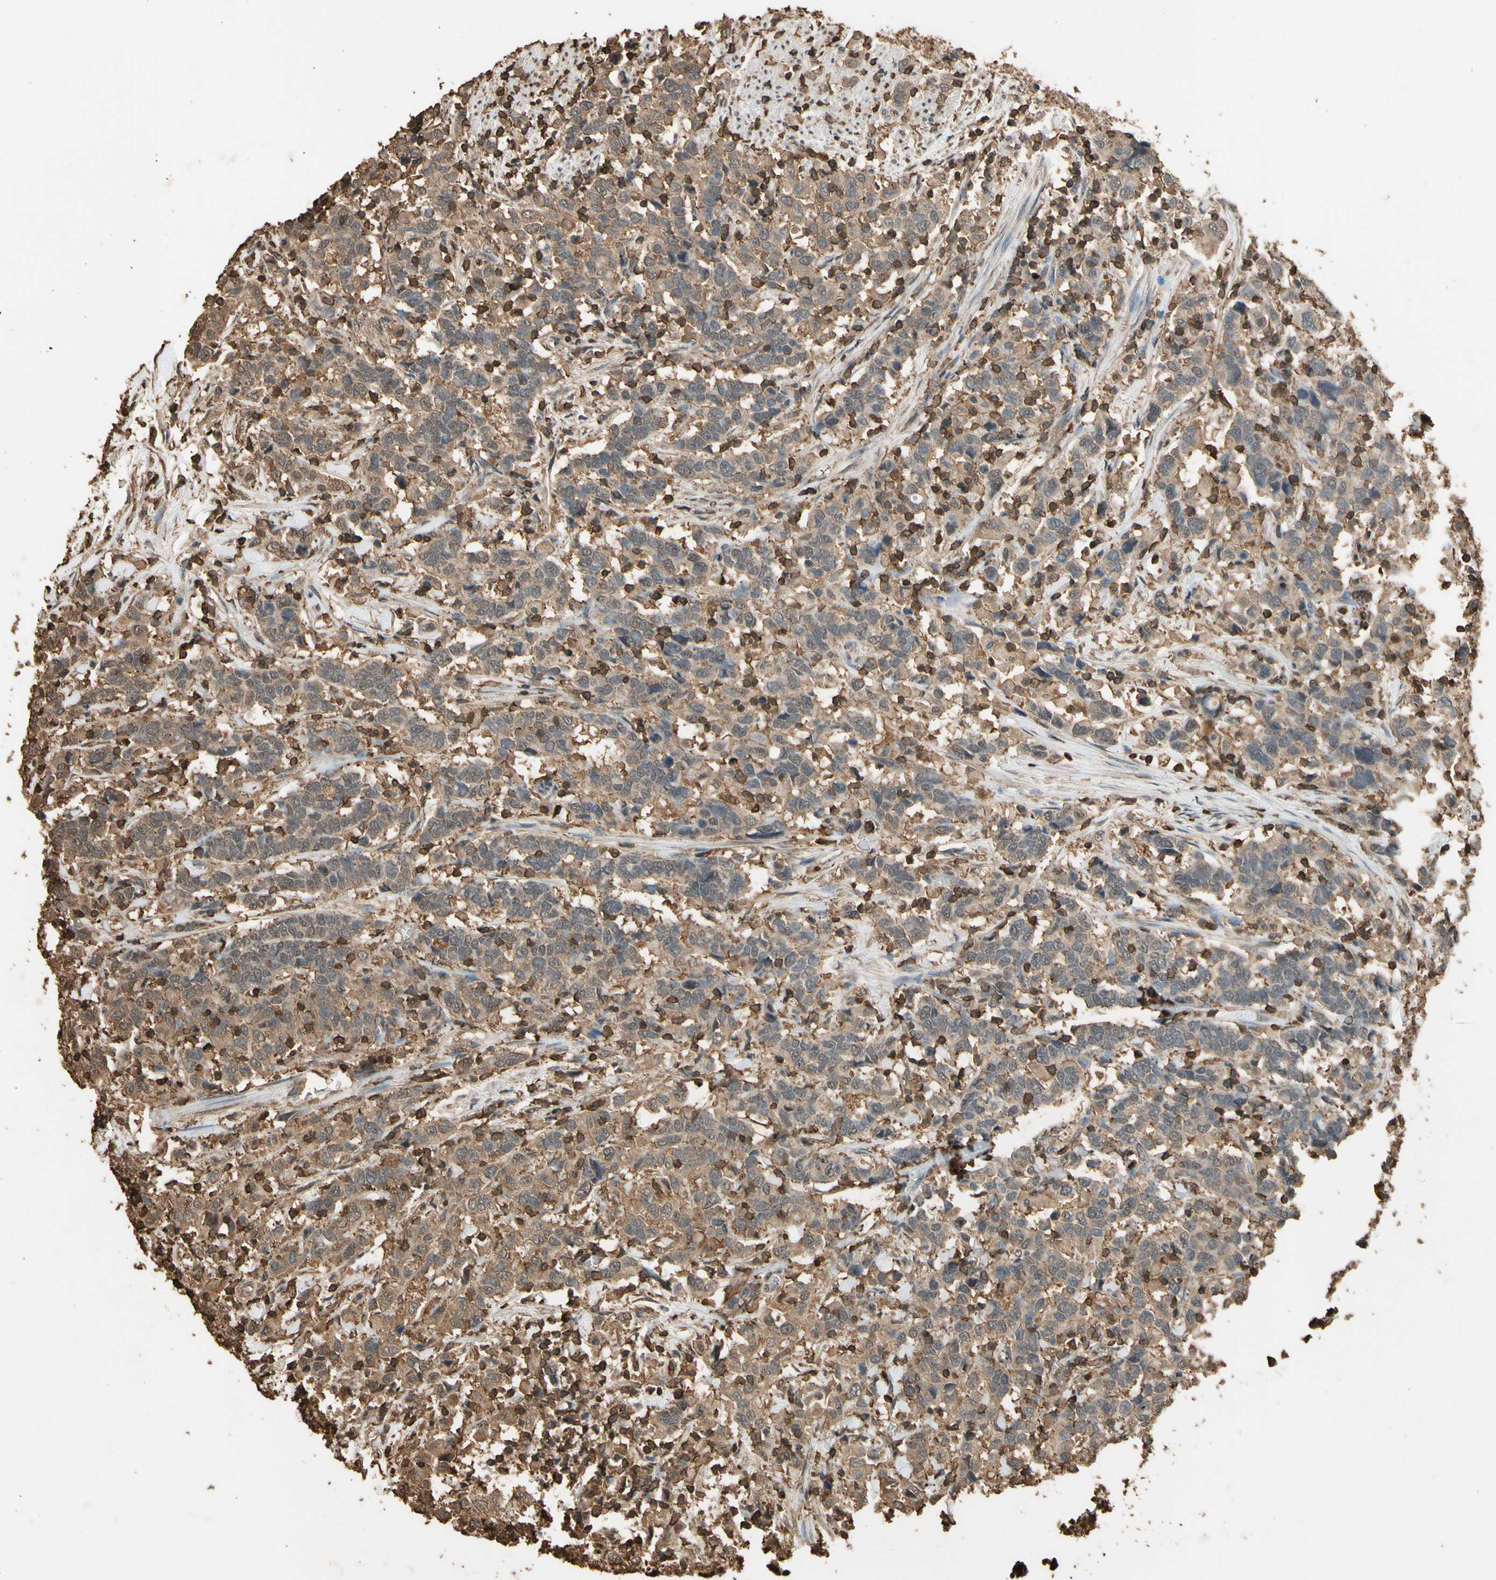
{"staining": {"intensity": "moderate", "quantity": ">75%", "location": "cytoplasmic/membranous"}, "tissue": "urothelial cancer", "cell_type": "Tumor cells", "image_type": "cancer", "snomed": [{"axis": "morphology", "description": "Urothelial carcinoma, High grade"}, {"axis": "topography", "description": "Urinary bladder"}], "caption": "Moderate cytoplasmic/membranous protein staining is seen in approximately >75% of tumor cells in urothelial cancer.", "gene": "TNFSF13B", "patient": {"sex": "male", "age": 61}}